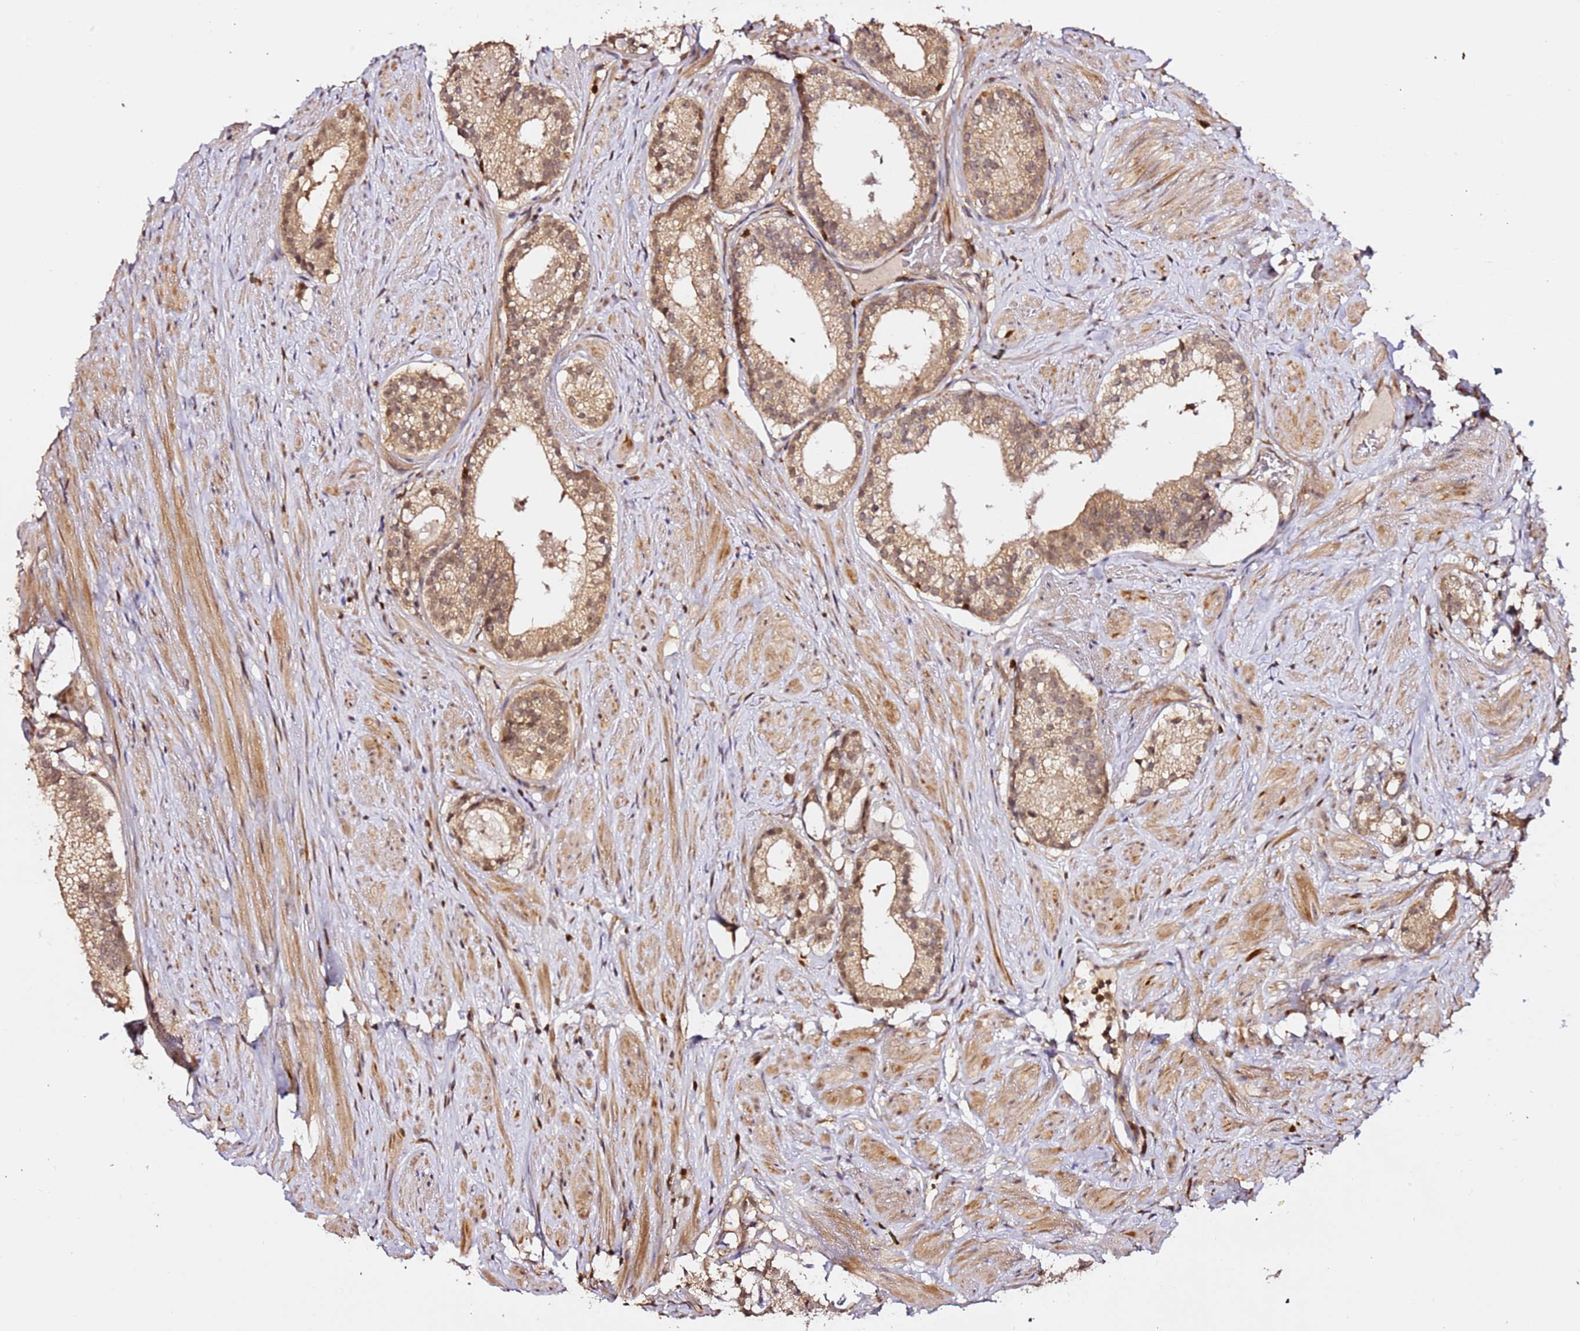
{"staining": {"intensity": "moderate", "quantity": ">75%", "location": "cytoplasmic/membranous,nuclear"}, "tissue": "prostate cancer", "cell_type": "Tumor cells", "image_type": "cancer", "snomed": [{"axis": "morphology", "description": "Adenocarcinoma, Low grade"}, {"axis": "topography", "description": "Prostate"}], "caption": "Immunohistochemistry (IHC) micrograph of neoplastic tissue: human prostate adenocarcinoma (low-grade) stained using IHC demonstrates medium levels of moderate protein expression localized specifically in the cytoplasmic/membranous and nuclear of tumor cells, appearing as a cytoplasmic/membranous and nuclear brown color.", "gene": "OR5V1", "patient": {"sex": "male", "age": 57}}